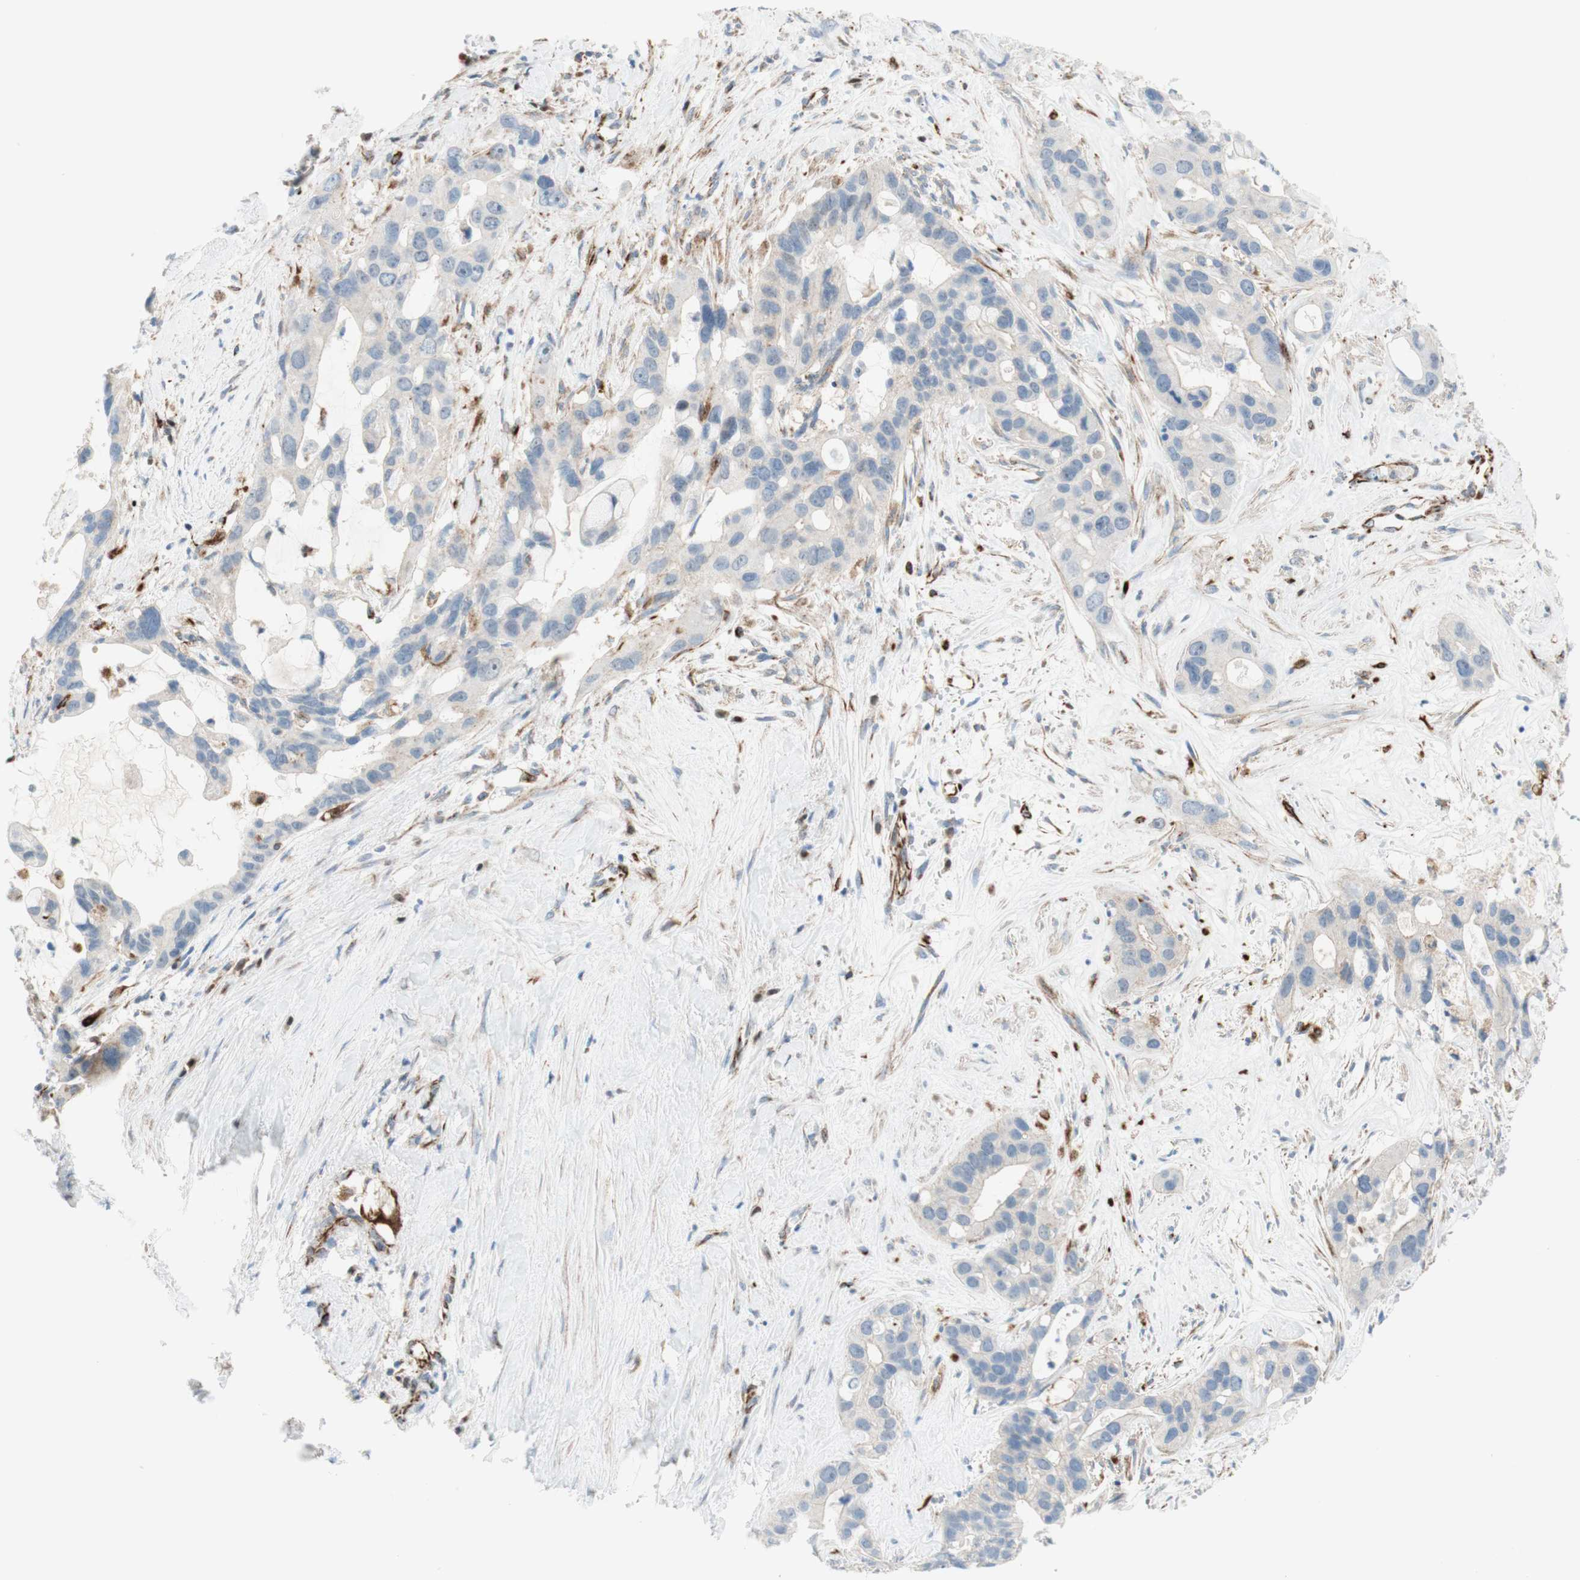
{"staining": {"intensity": "negative", "quantity": "none", "location": "none"}, "tissue": "liver cancer", "cell_type": "Tumor cells", "image_type": "cancer", "snomed": [{"axis": "morphology", "description": "Cholangiocarcinoma"}, {"axis": "topography", "description": "Liver"}], "caption": "Tumor cells are negative for brown protein staining in liver cholangiocarcinoma.", "gene": "POU2AF1", "patient": {"sex": "female", "age": 65}}